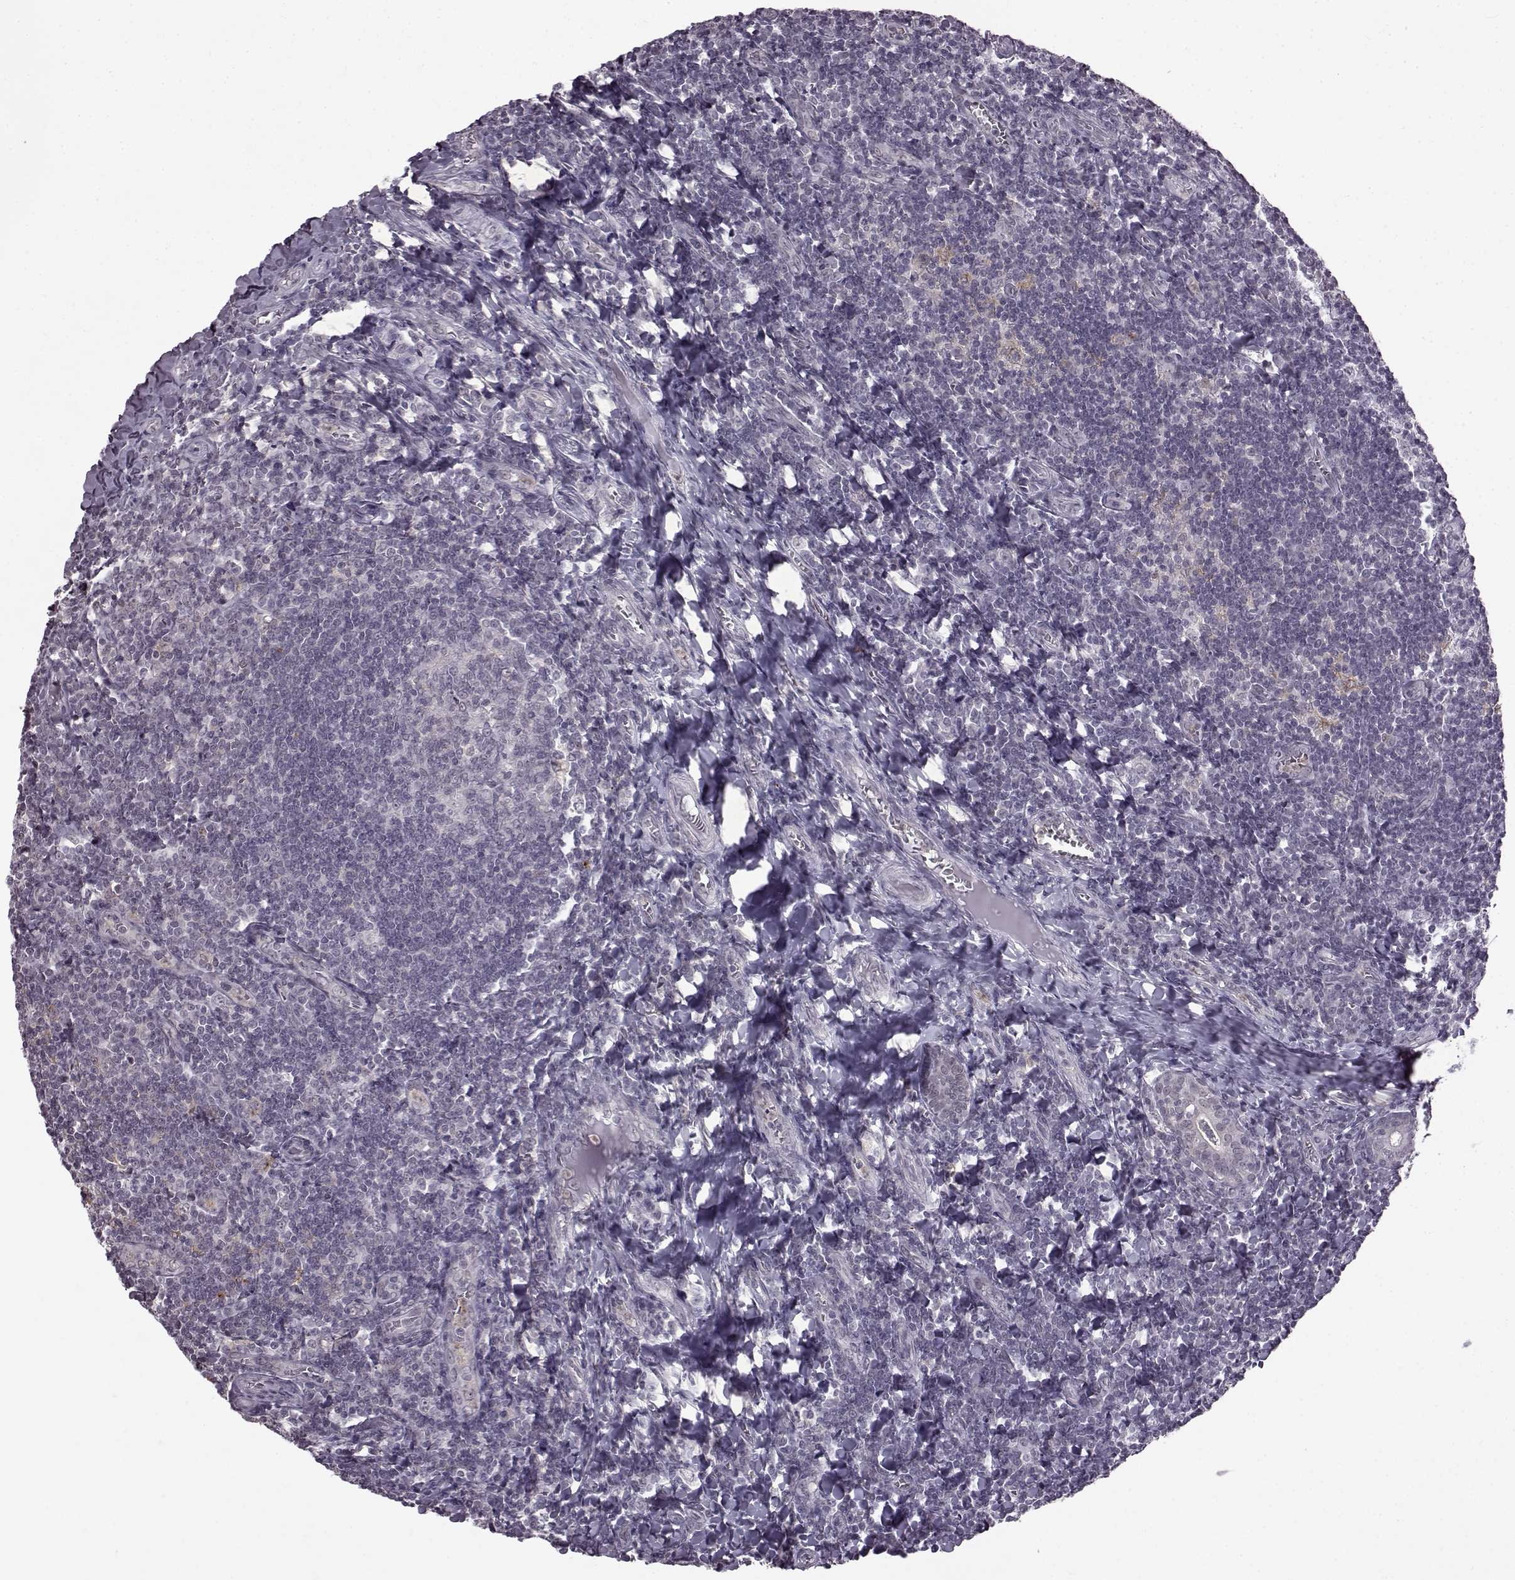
{"staining": {"intensity": "negative", "quantity": "none", "location": "none"}, "tissue": "tonsil", "cell_type": "Germinal center cells", "image_type": "normal", "snomed": [{"axis": "morphology", "description": "Normal tissue, NOS"}, {"axis": "morphology", "description": "Inflammation, NOS"}, {"axis": "topography", "description": "Tonsil"}], "caption": "IHC of normal tonsil exhibits no positivity in germinal center cells.", "gene": "SLC28A2", "patient": {"sex": "female", "age": 31}}